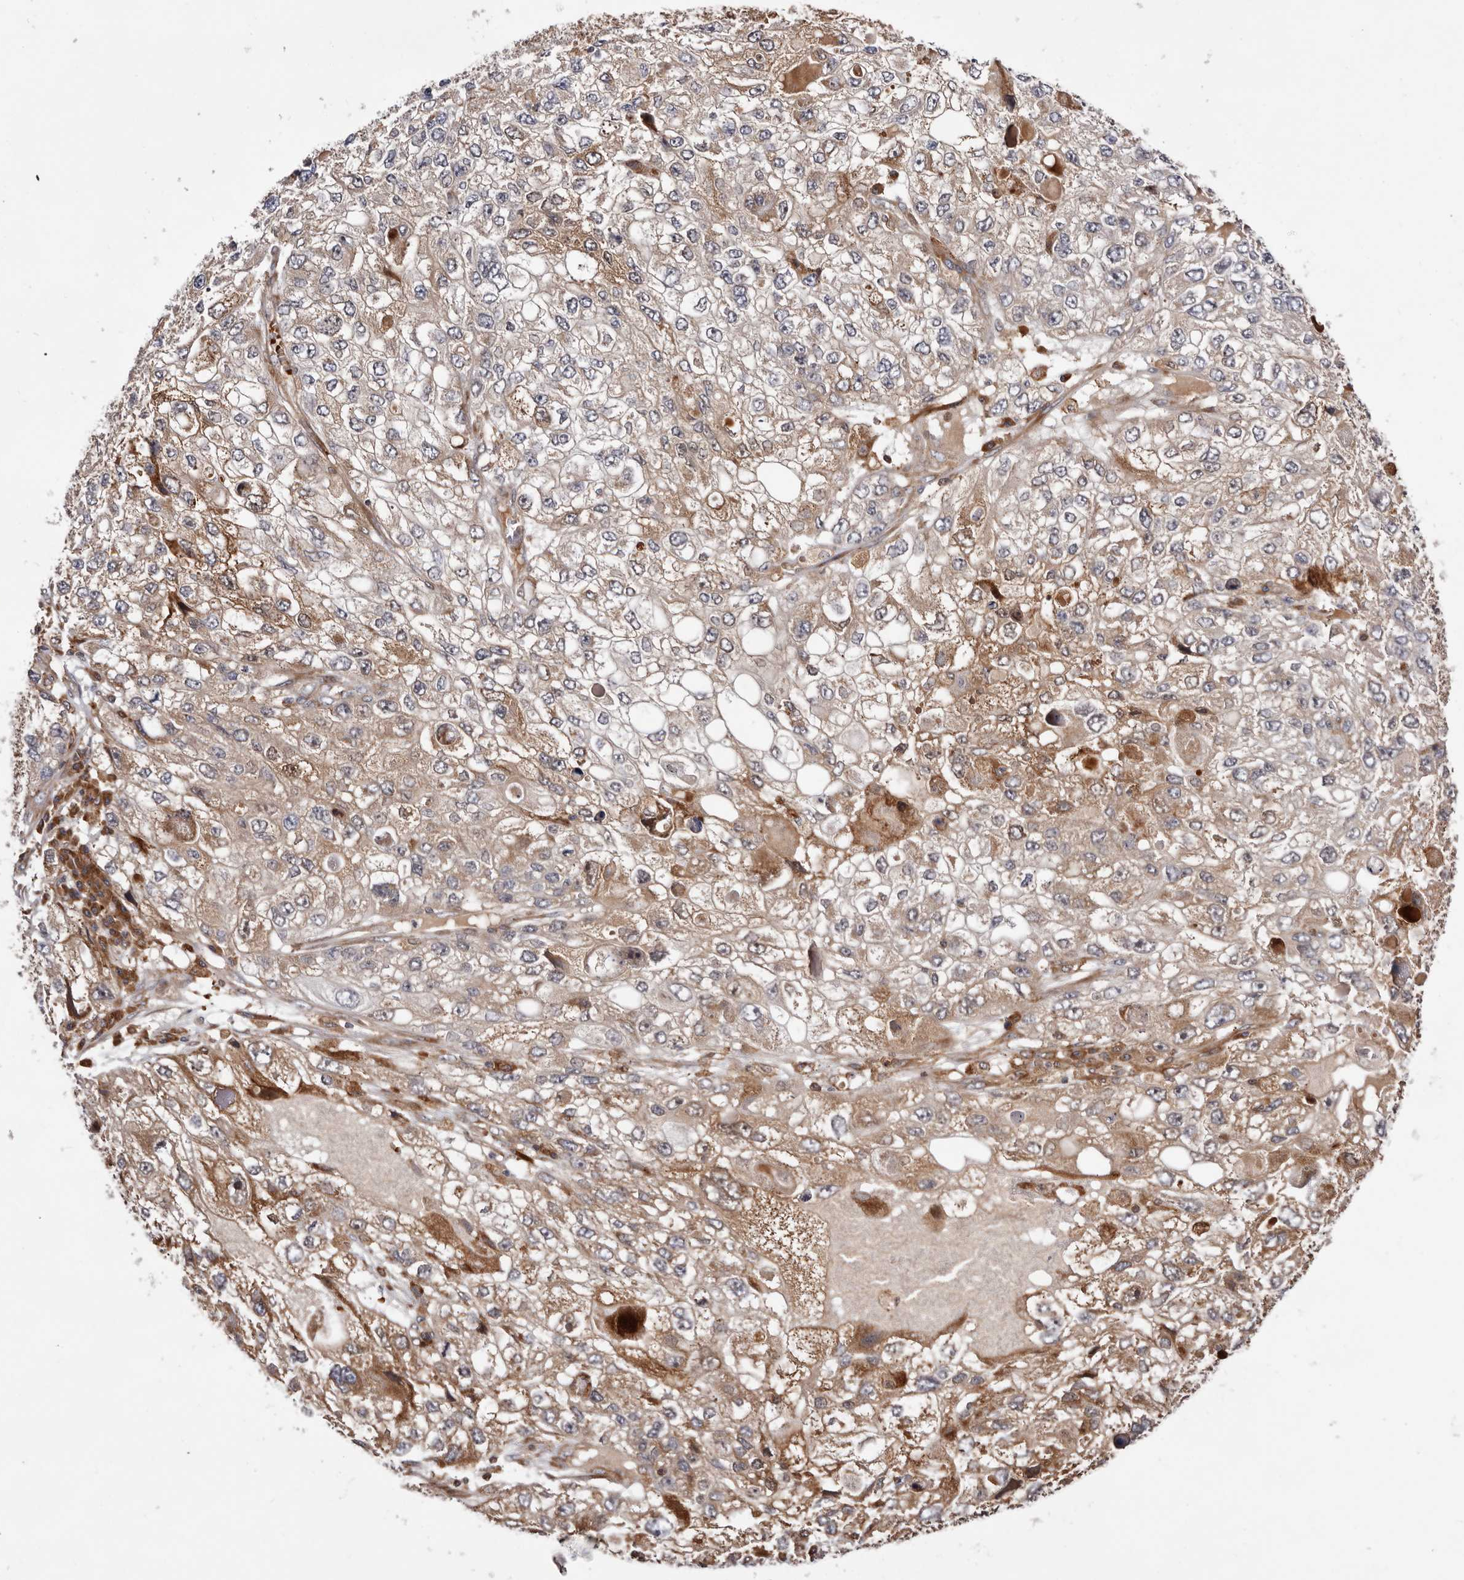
{"staining": {"intensity": "moderate", "quantity": "<25%", "location": "cytoplasmic/membranous"}, "tissue": "endometrial cancer", "cell_type": "Tumor cells", "image_type": "cancer", "snomed": [{"axis": "morphology", "description": "Adenocarcinoma, NOS"}, {"axis": "topography", "description": "Endometrium"}], "caption": "This photomicrograph reveals IHC staining of endometrial adenocarcinoma, with low moderate cytoplasmic/membranous positivity in approximately <25% of tumor cells.", "gene": "RNF213", "patient": {"sex": "female", "age": 49}}